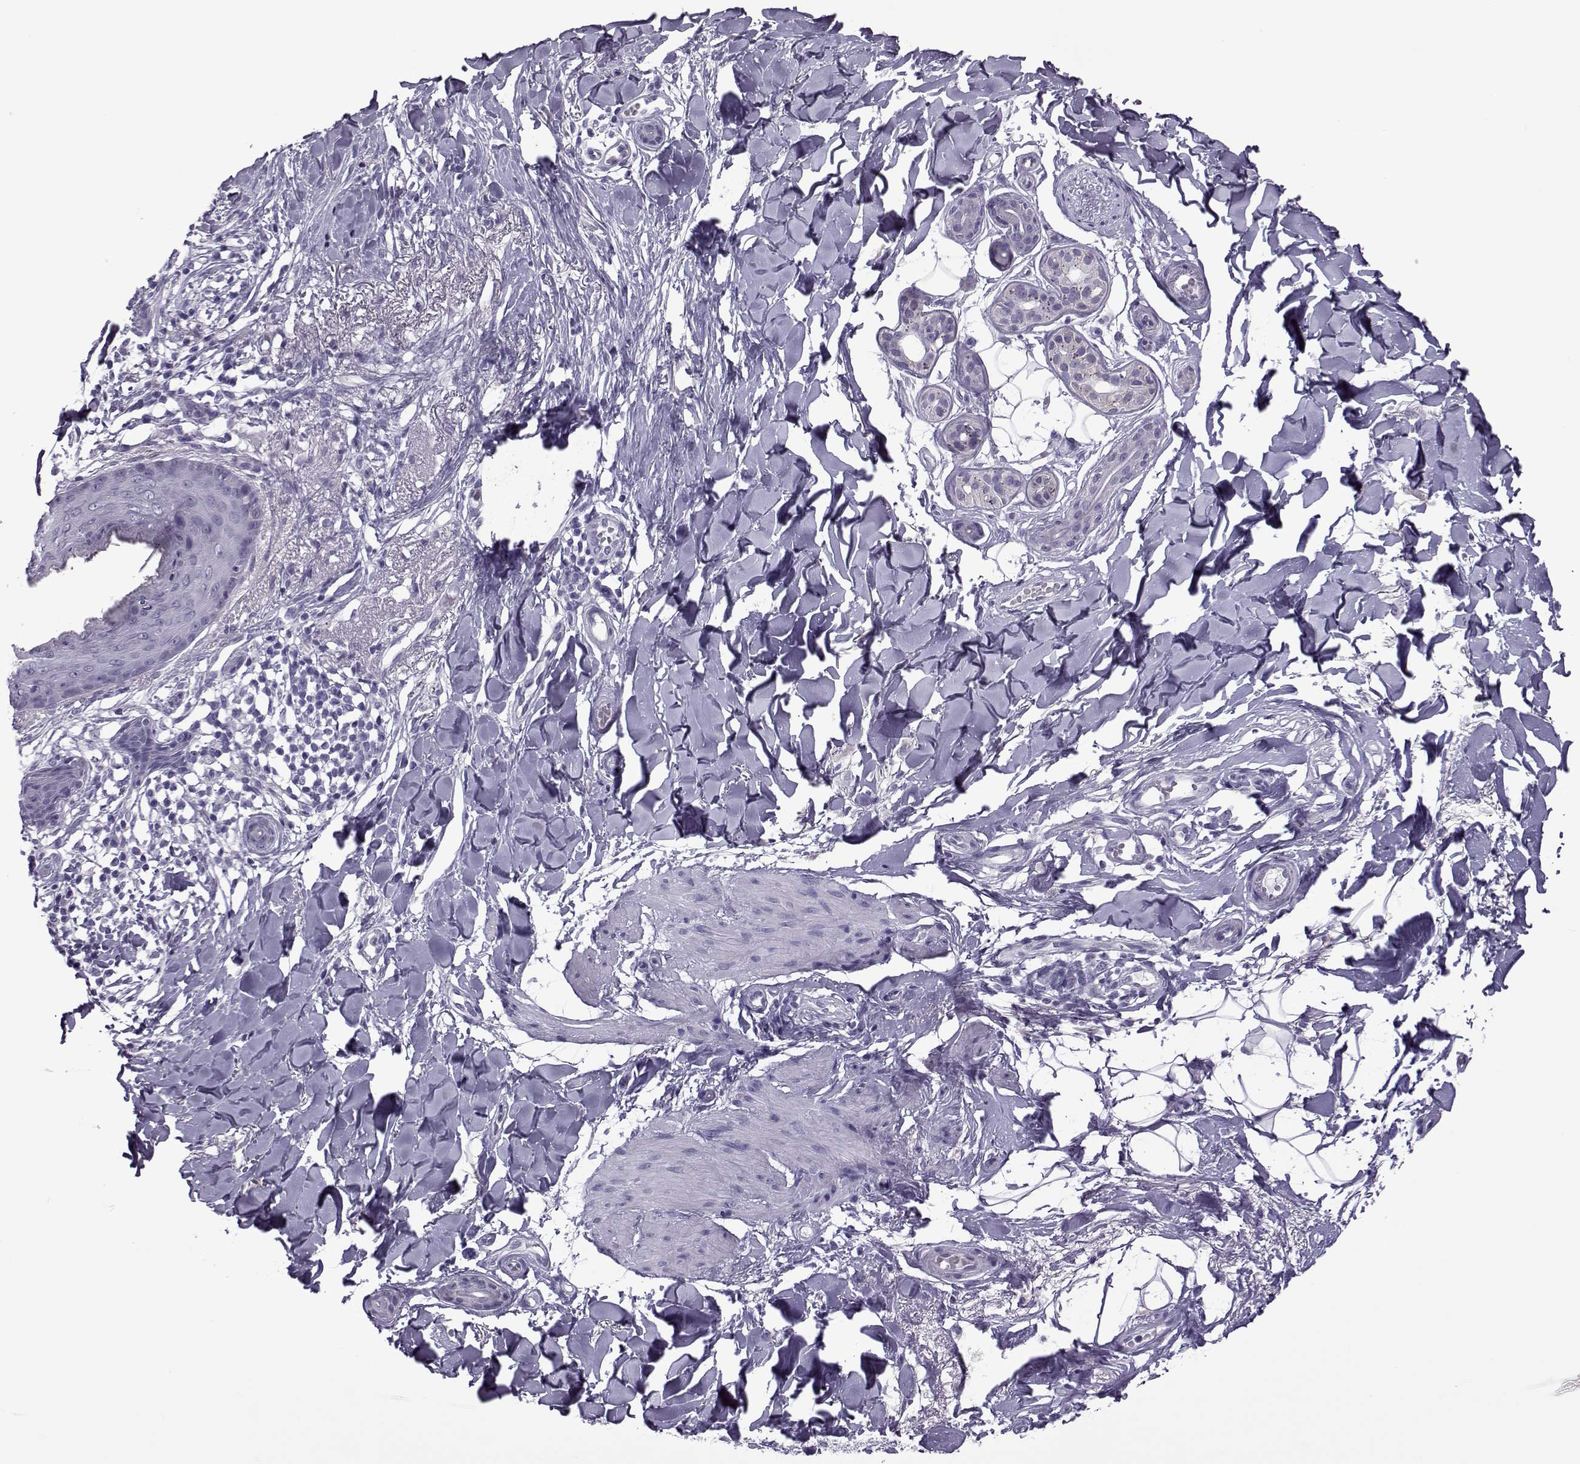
{"staining": {"intensity": "negative", "quantity": "none", "location": "none"}, "tissue": "skin cancer", "cell_type": "Tumor cells", "image_type": "cancer", "snomed": [{"axis": "morphology", "description": "Normal tissue, NOS"}, {"axis": "morphology", "description": "Basal cell carcinoma"}, {"axis": "topography", "description": "Skin"}], "caption": "Image shows no protein staining in tumor cells of basal cell carcinoma (skin) tissue.", "gene": "OIP5", "patient": {"sex": "male", "age": 84}}